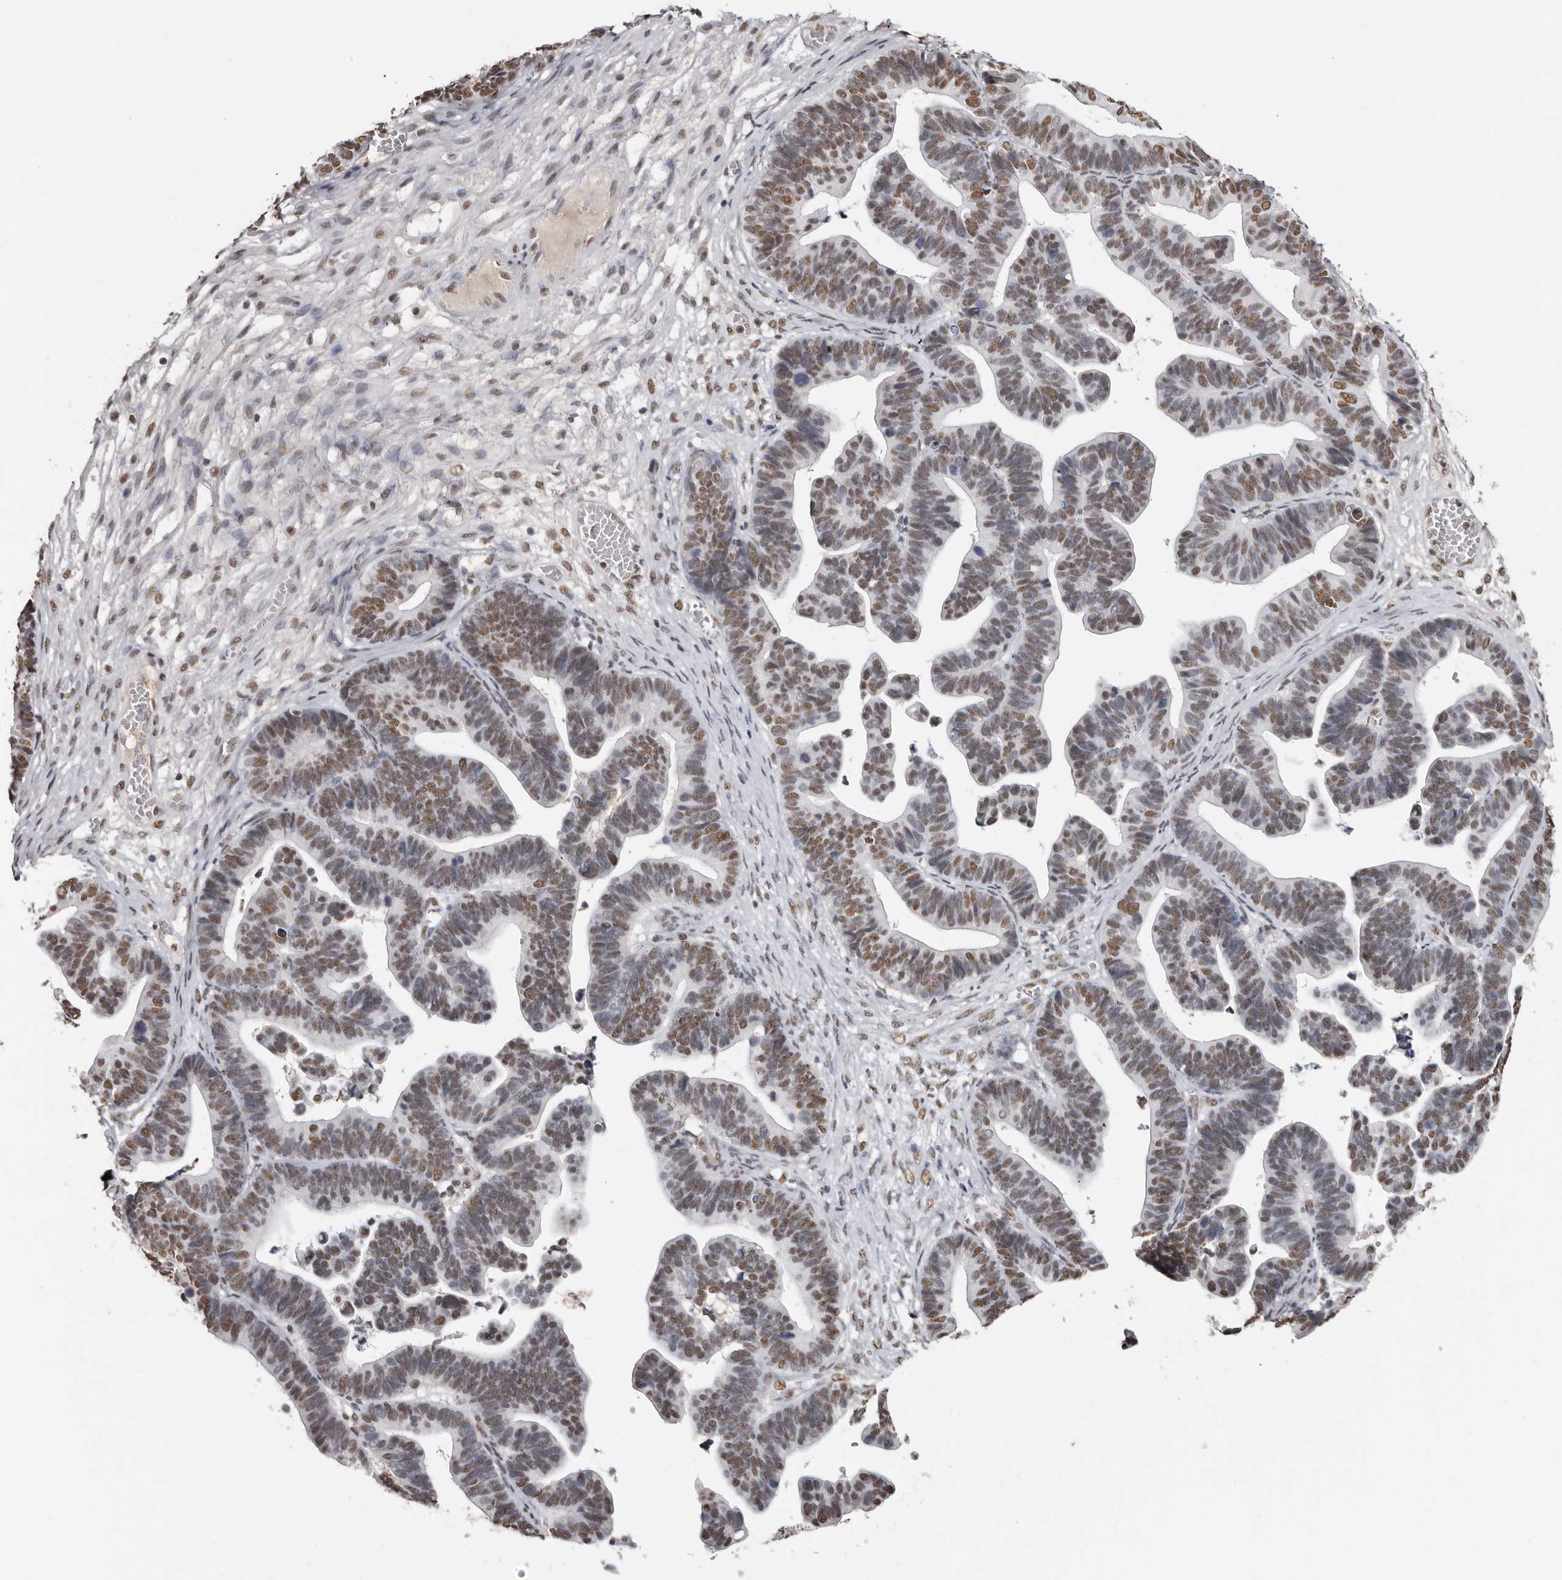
{"staining": {"intensity": "moderate", "quantity": "25%-75%", "location": "nuclear"}, "tissue": "ovarian cancer", "cell_type": "Tumor cells", "image_type": "cancer", "snomed": [{"axis": "morphology", "description": "Cystadenocarcinoma, serous, NOS"}, {"axis": "topography", "description": "Ovary"}], "caption": "Ovarian cancer (serous cystadenocarcinoma) stained for a protein (brown) exhibits moderate nuclear positive positivity in about 25%-75% of tumor cells.", "gene": "SCAF4", "patient": {"sex": "female", "age": 56}}